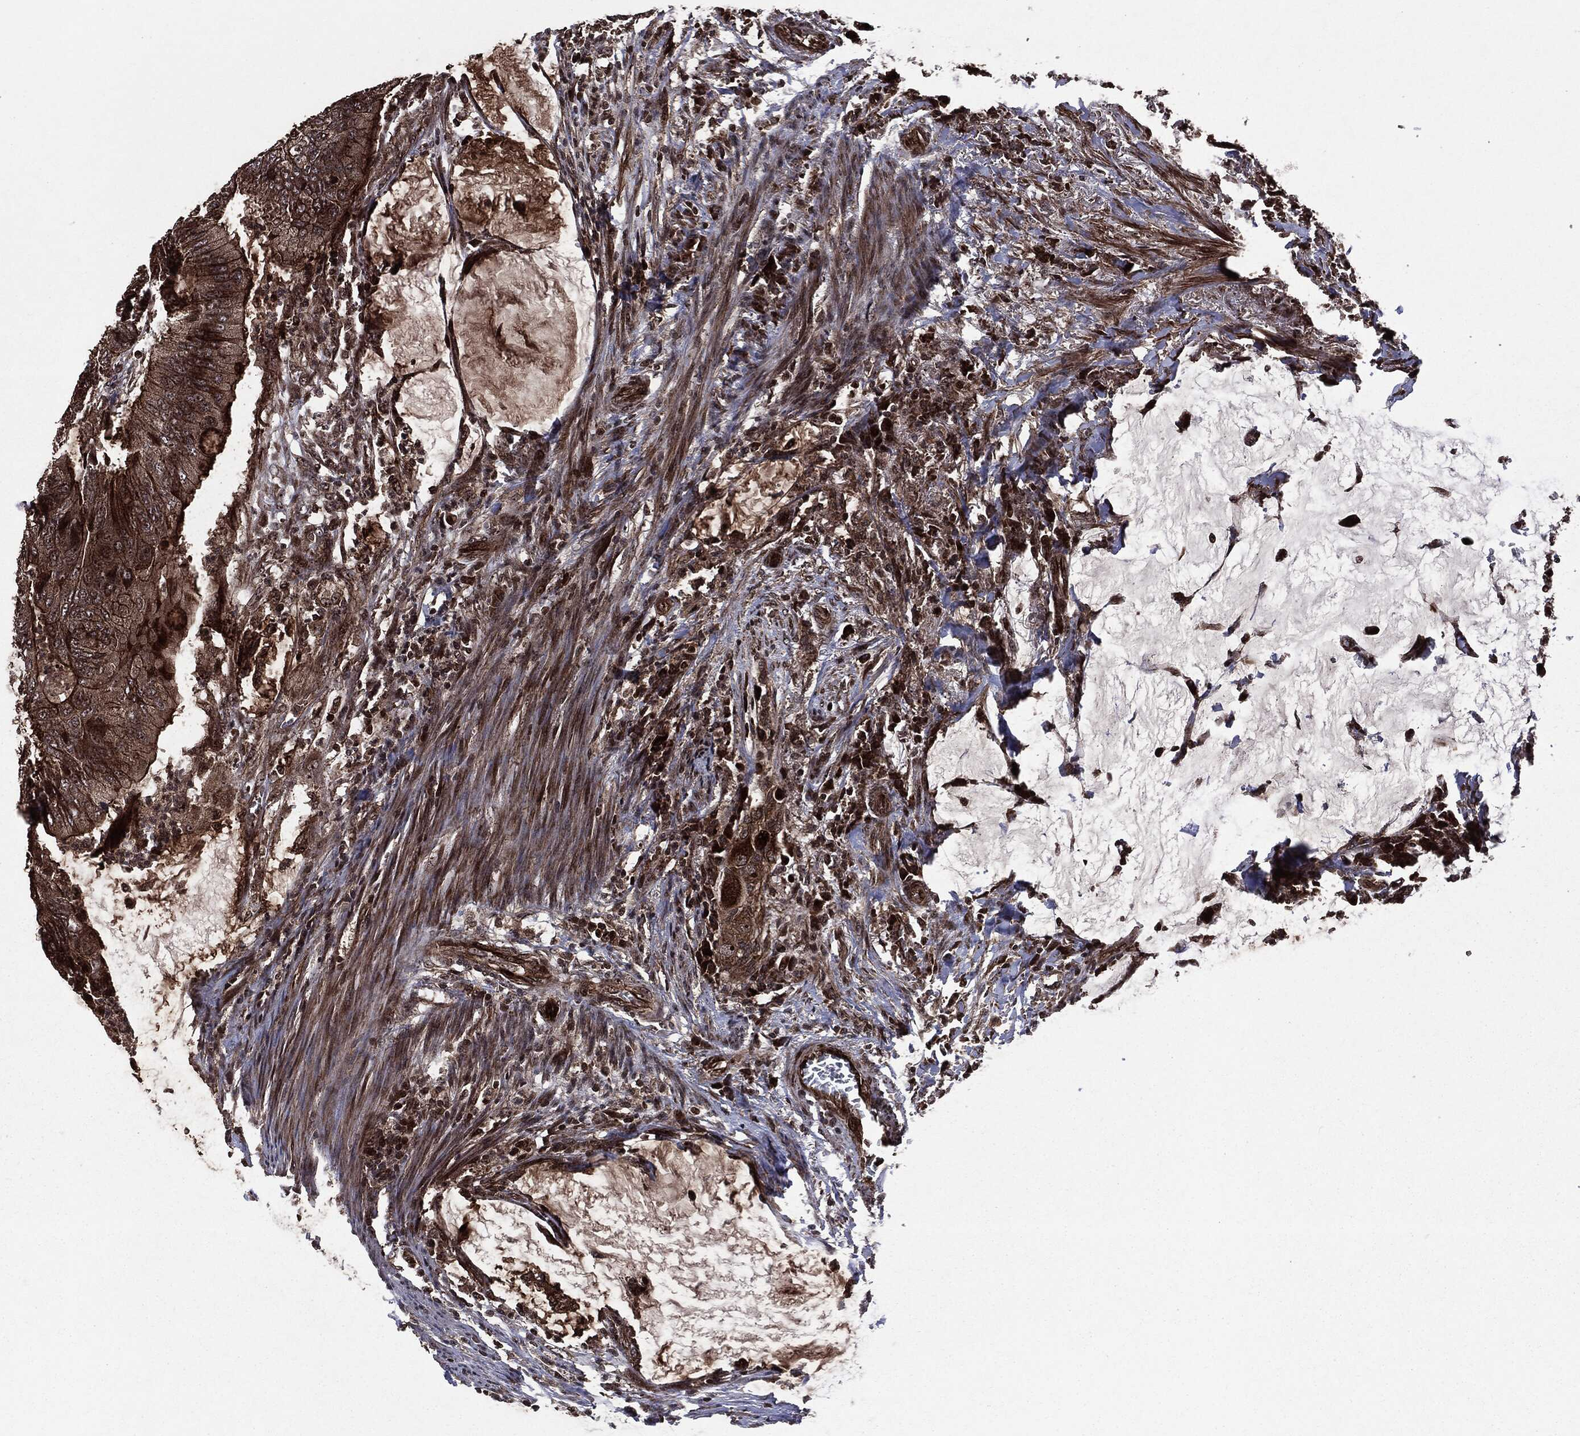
{"staining": {"intensity": "strong", "quantity": ">75%", "location": "cytoplasmic/membranous"}, "tissue": "colorectal cancer", "cell_type": "Tumor cells", "image_type": "cancer", "snomed": [{"axis": "morphology", "description": "Normal tissue, NOS"}, {"axis": "morphology", "description": "Adenocarcinoma, NOS"}, {"axis": "topography", "description": "Rectum"}, {"axis": "topography", "description": "Peripheral nerve tissue"}], "caption": "Immunohistochemistry (DAB (3,3'-diaminobenzidine)) staining of colorectal adenocarcinoma exhibits strong cytoplasmic/membranous protein positivity in about >75% of tumor cells. The staining is performed using DAB (3,3'-diaminobenzidine) brown chromogen to label protein expression. The nuclei are counter-stained blue using hematoxylin.", "gene": "CARD6", "patient": {"sex": "male", "age": 92}}